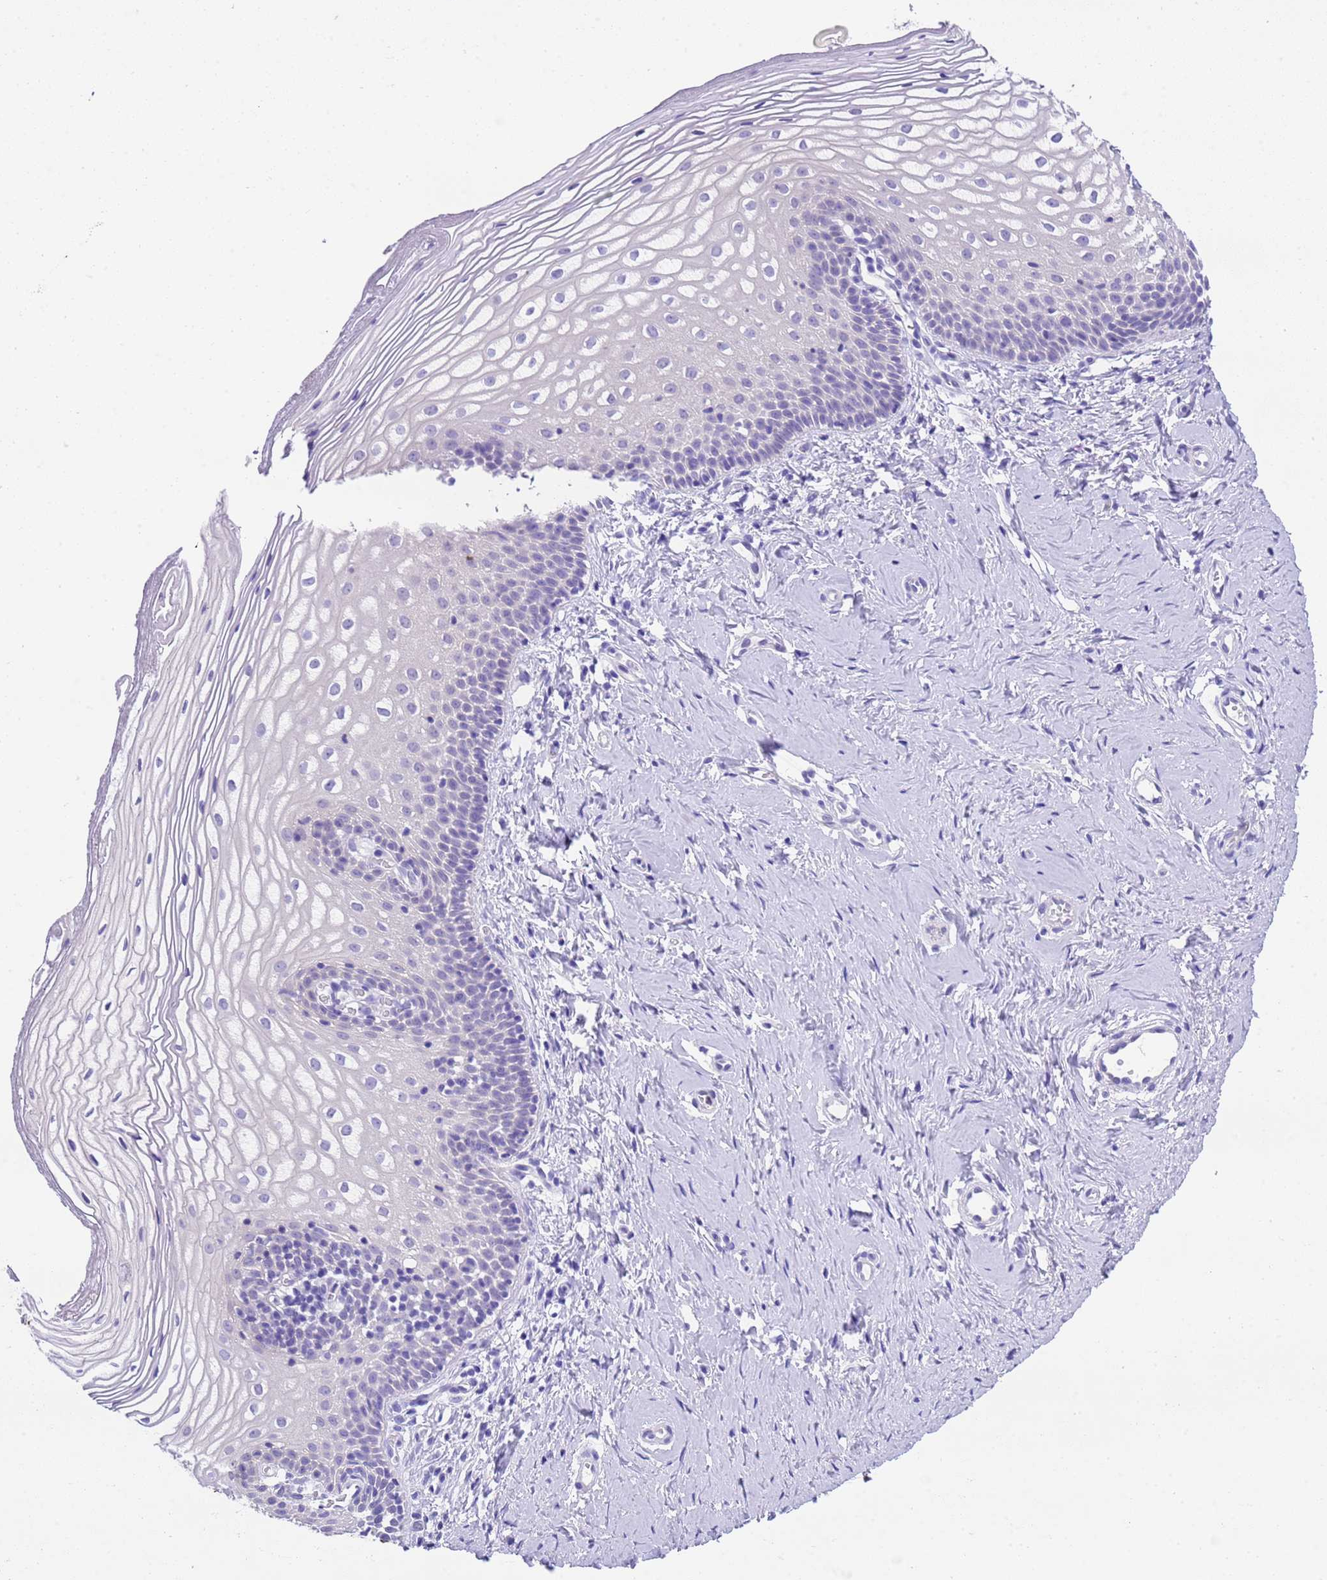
{"staining": {"intensity": "negative", "quantity": "none", "location": "none"}, "tissue": "vagina", "cell_type": "Squamous epithelial cells", "image_type": "normal", "snomed": [{"axis": "morphology", "description": "Normal tissue, NOS"}, {"axis": "topography", "description": "Vagina"}], "caption": "IHC of normal human vagina displays no positivity in squamous epithelial cells.", "gene": "USP38", "patient": {"sex": "female", "age": 56}}